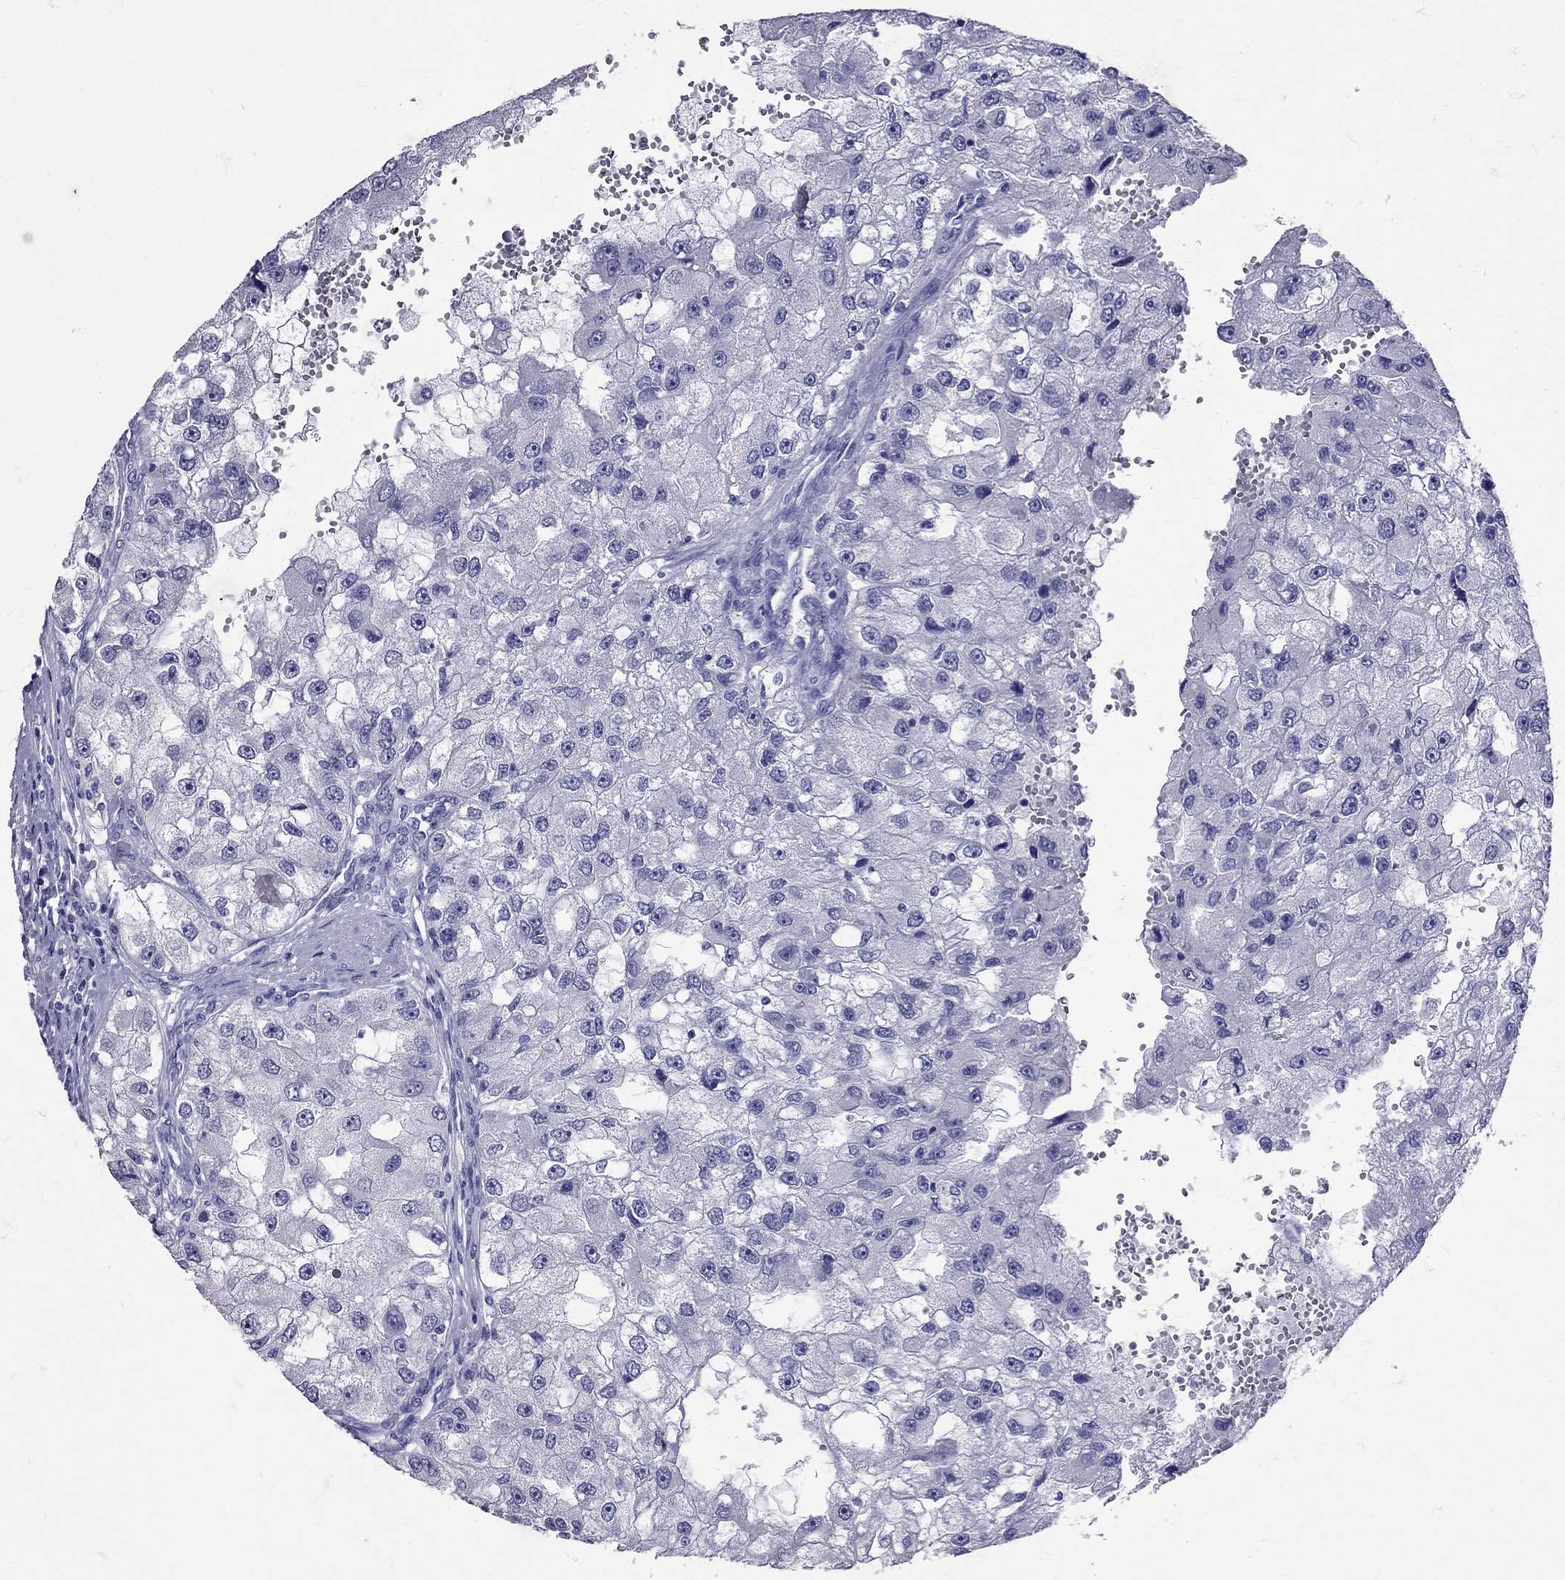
{"staining": {"intensity": "negative", "quantity": "none", "location": "none"}, "tissue": "renal cancer", "cell_type": "Tumor cells", "image_type": "cancer", "snomed": [{"axis": "morphology", "description": "Adenocarcinoma, NOS"}, {"axis": "topography", "description": "Kidney"}], "caption": "This image is of renal adenocarcinoma stained with immunohistochemistry to label a protein in brown with the nuclei are counter-stained blue. There is no staining in tumor cells. (Brightfield microscopy of DAB immunohistochemistry at high magnification).", "gene": "AVP", "patient": {"sex": "male", "age": 63}}